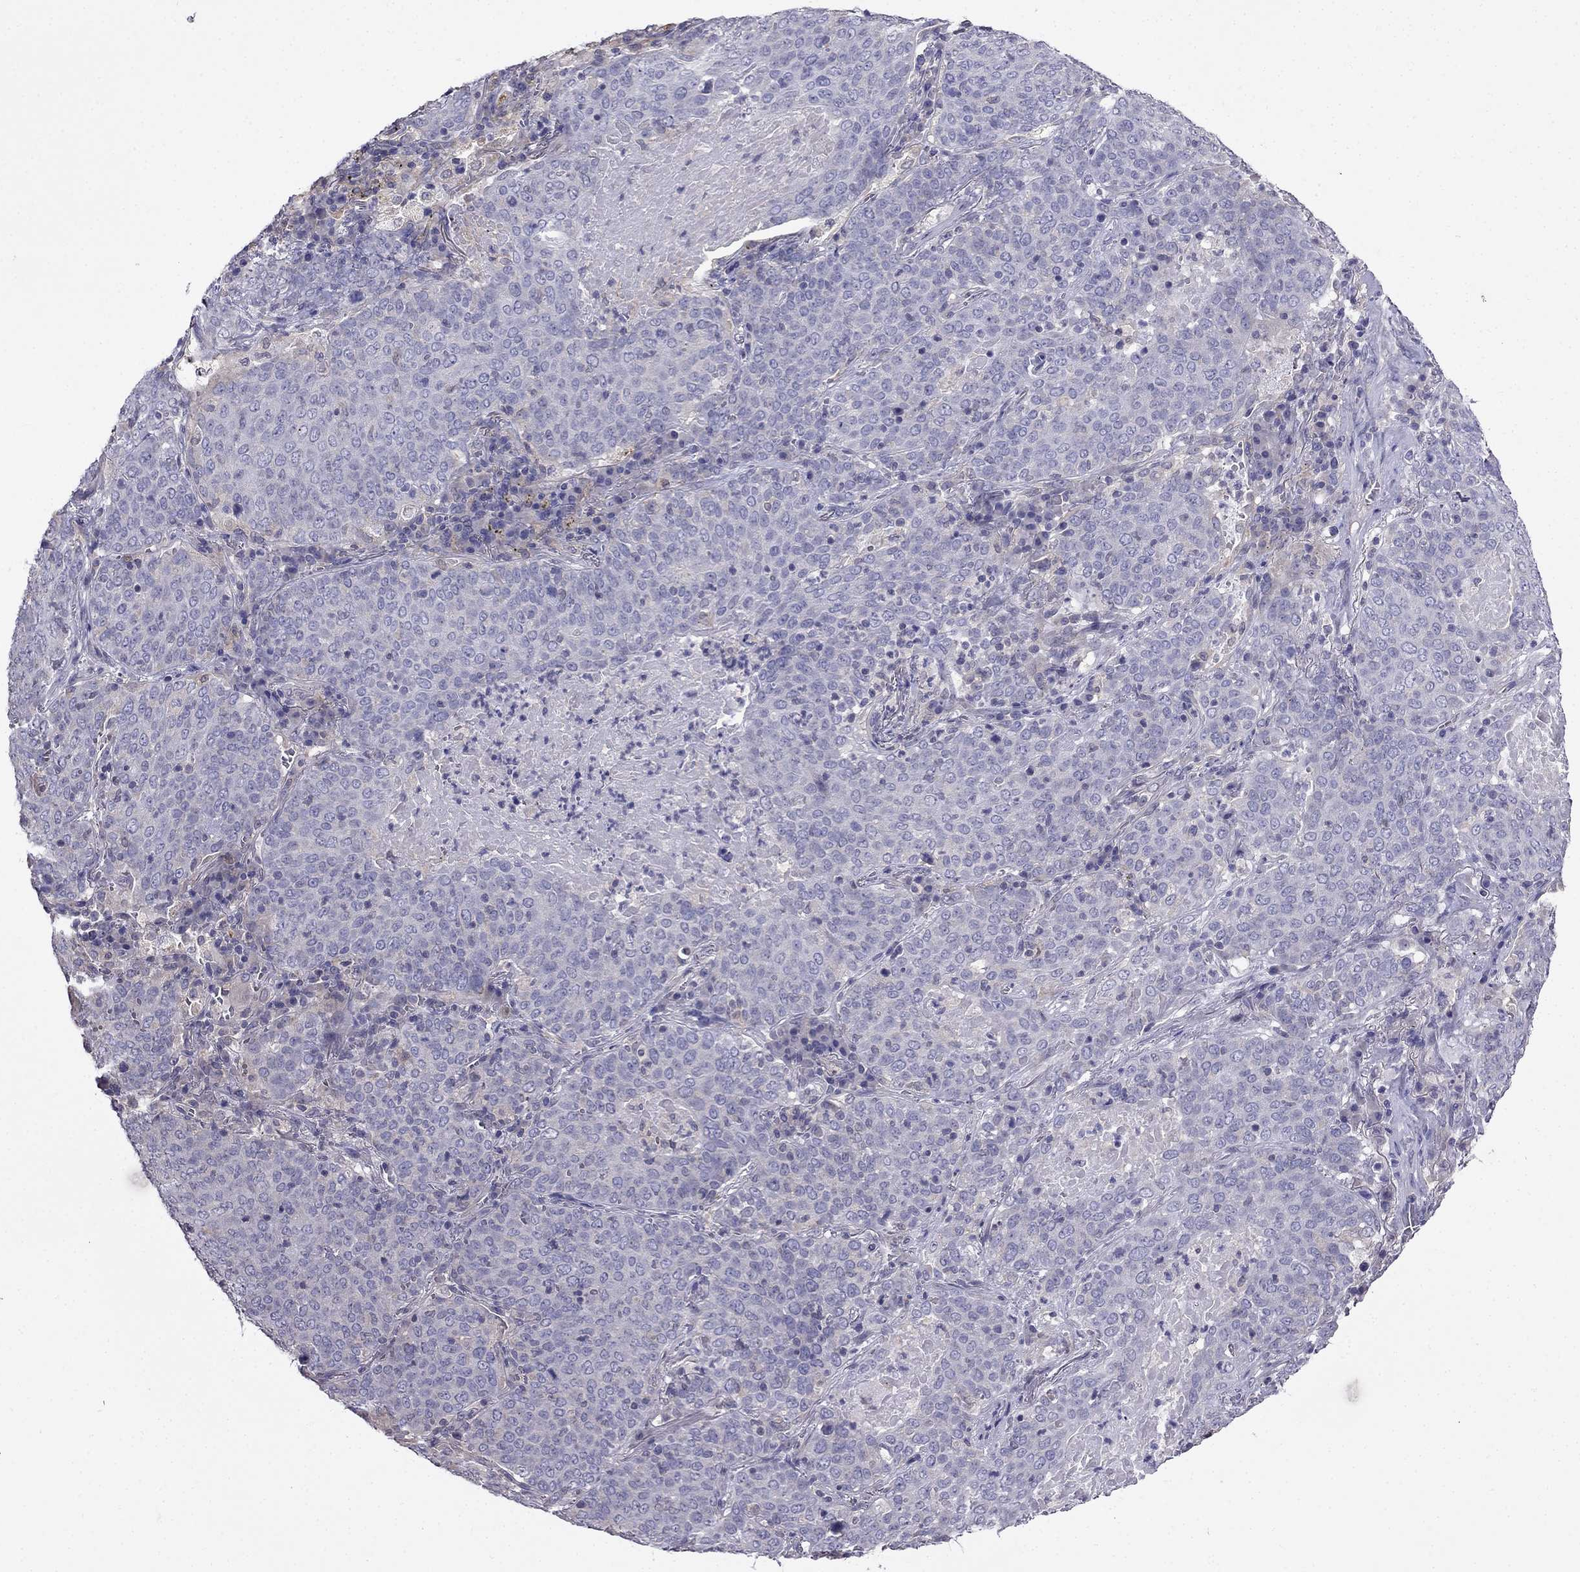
{"staining": {"intensity": "negative", "quantity": "none", "location": "none"}, "tissue": "lung cancer", "cell_type": "Tumor cells", "image_type": "cancer", "snomed": [{"axis": "morphology", "description": "Squamous cell carcinoma, NOS"}, {"axis": "topography", "description": "Lung"}], "caption": "This is an immunohistochemistry (IHC) image of human squamous cell carcinoma (lung). There is no positivity in tumor cells.", "gene": "SCNN1D", "patient": {"sex": "male", "age": 82}}